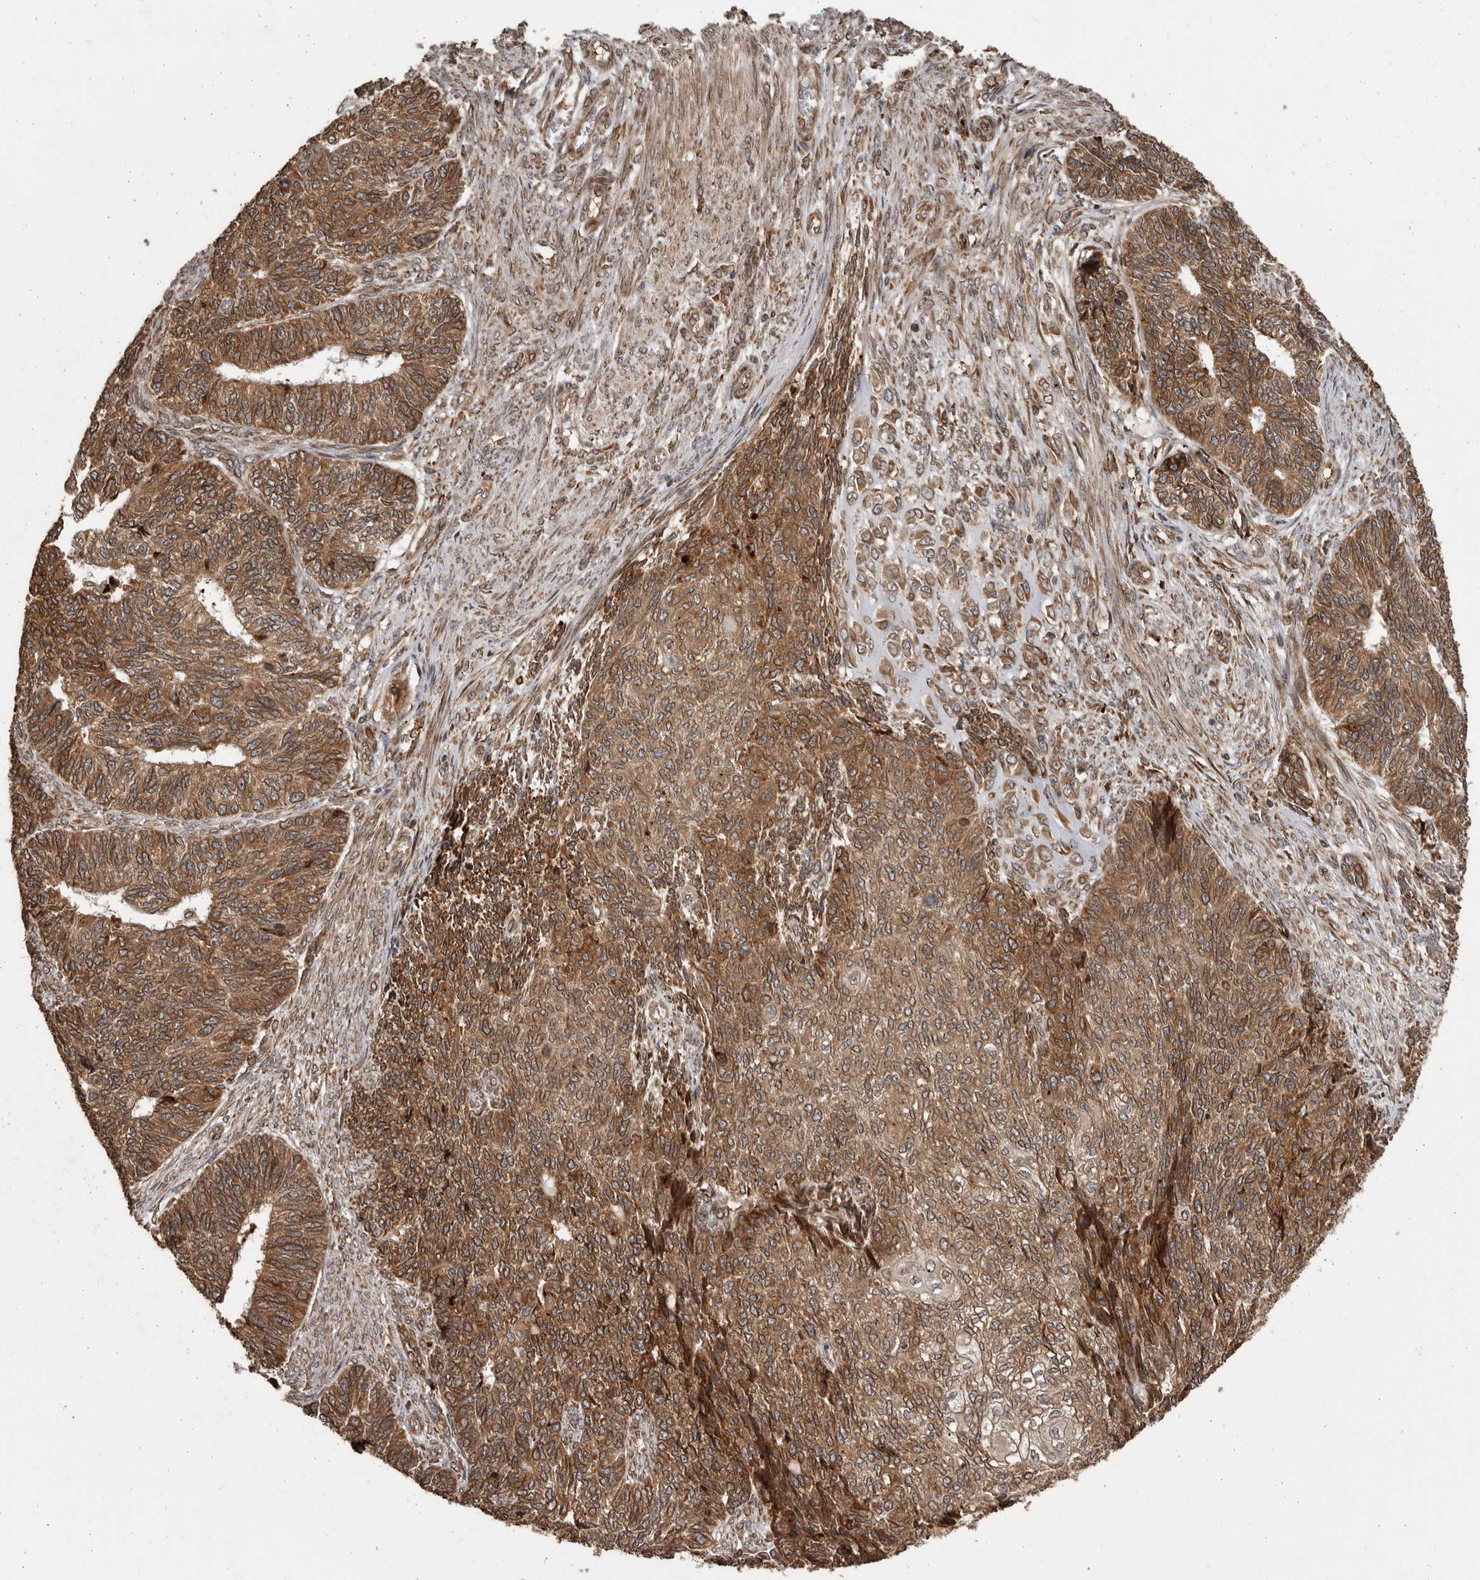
{"staining": {"intensity": "moderate", "quantity": ">75%", "location": "cytoplasmic/membranous"}, "tissue": "endometrial cancer", "cell_type": "Tumor cells", "image_type": "cancer", "snomed": [{"axis": "morphology", "description": "Adenocarcinoma, NOS"}, {"axis": "topography", "description": "Endometrium"}], "caption": "Protein analysis of endometrial cancer tissue exhibits moderate cytoplasmic/membranous expression in approximately >75% of tumor cells. The staining is performed using DAB (3,3'-diaminobenzidine) brown chromogen to label protein expression. The nuclei are counter-stained blue using hematoxylin.", "gene": "NUP43", "patient": {"sex": "female", "age": 32}}